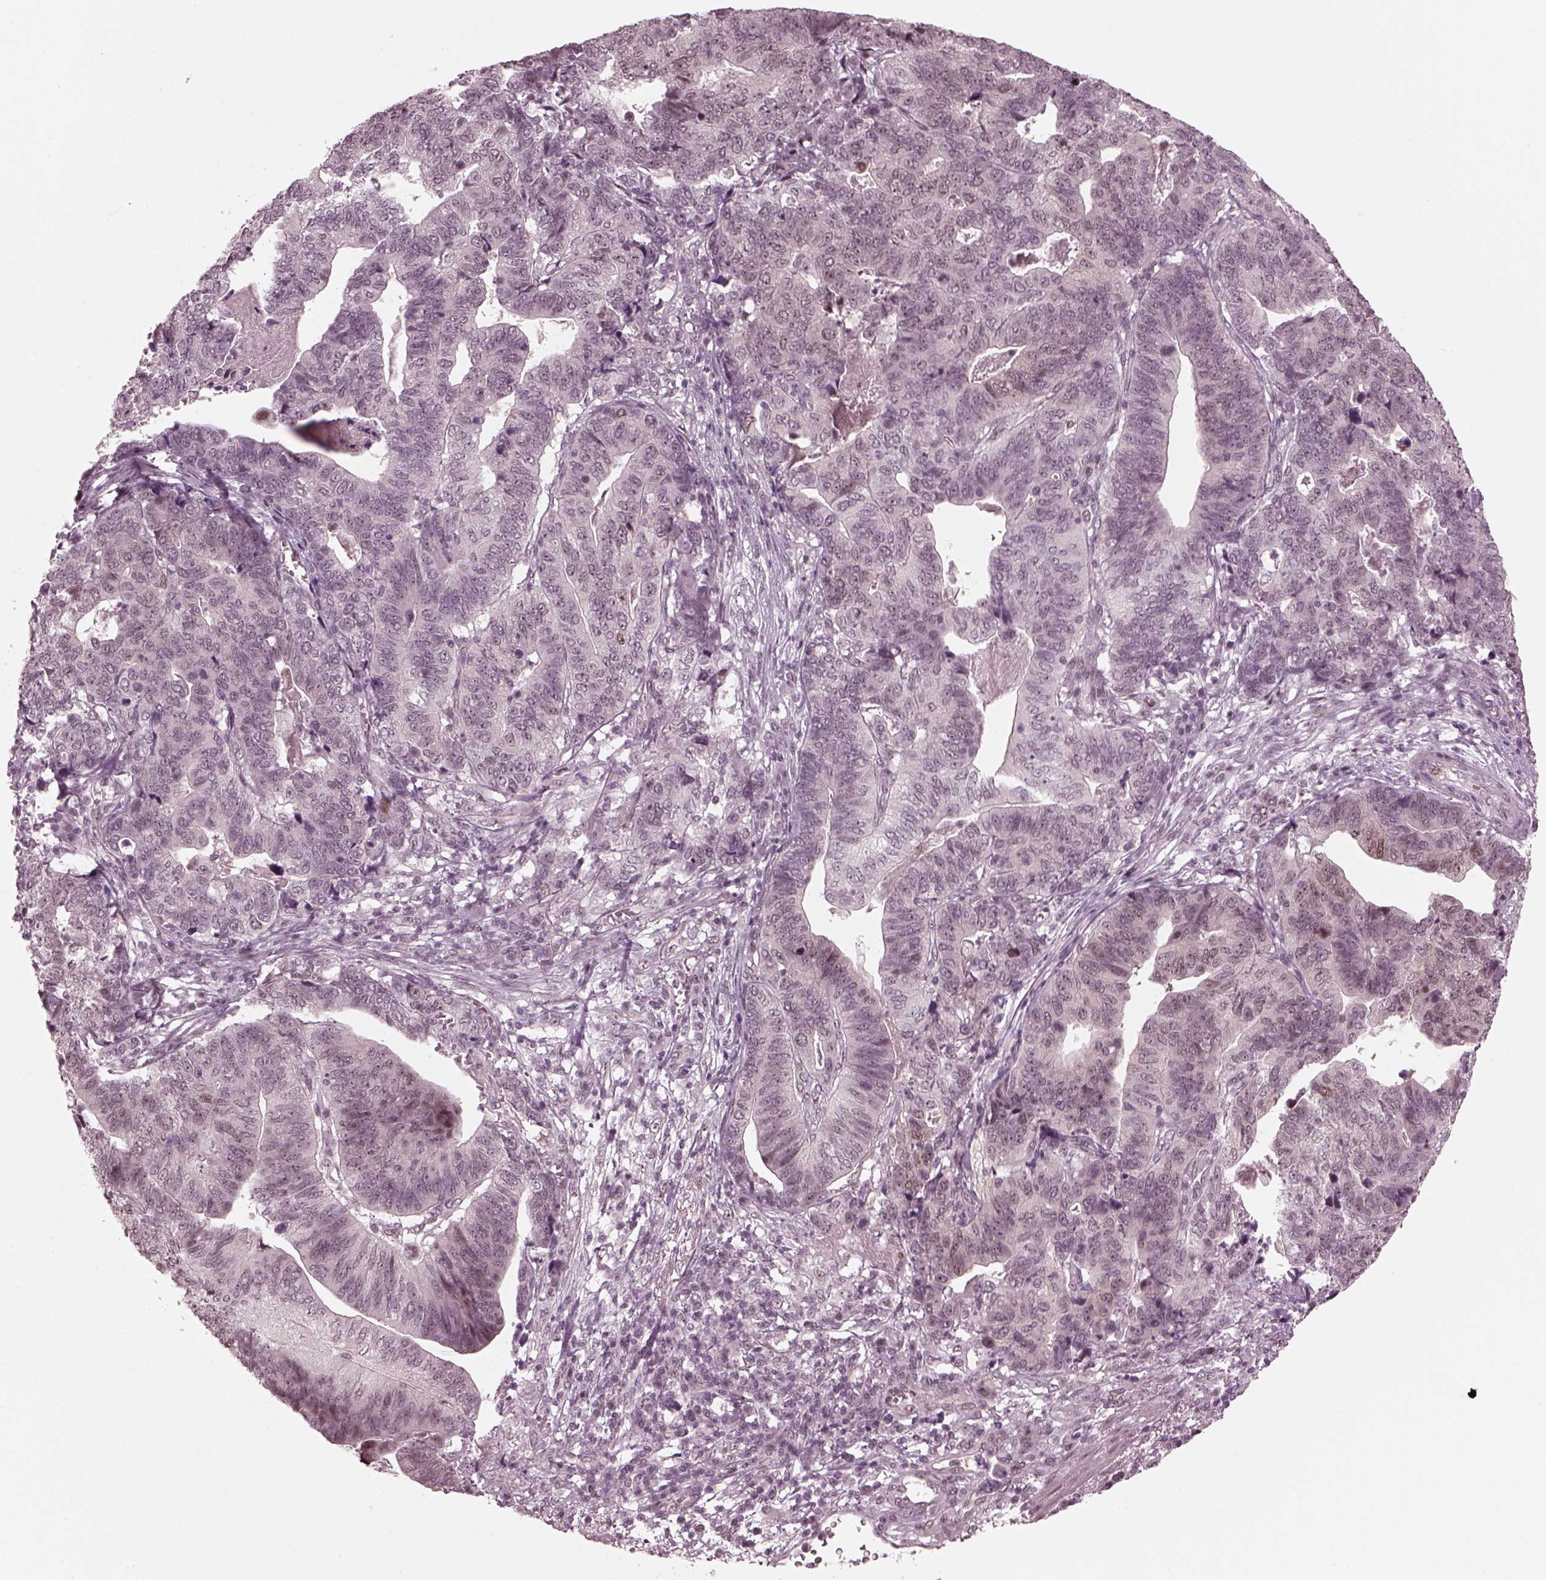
{"staining": {"intensity": "negative", "quantity": "none", "location": "none"}, "tissue": "stomach cancer", "cell_type": "Tumor cells", "image_type": "cancer", "snomed": [{"axis": "morphology", "description": "Adenocarcinoma, NOS"}, {"axis": "topography", "description": "Stomach, upper"}], "caption": "This is an immunohistochemistry histopathology image of stomach cancer. There is no staining in tumor cells.", "gene": "TRIB3", "patient": {"sex": "female", "age": 67}}